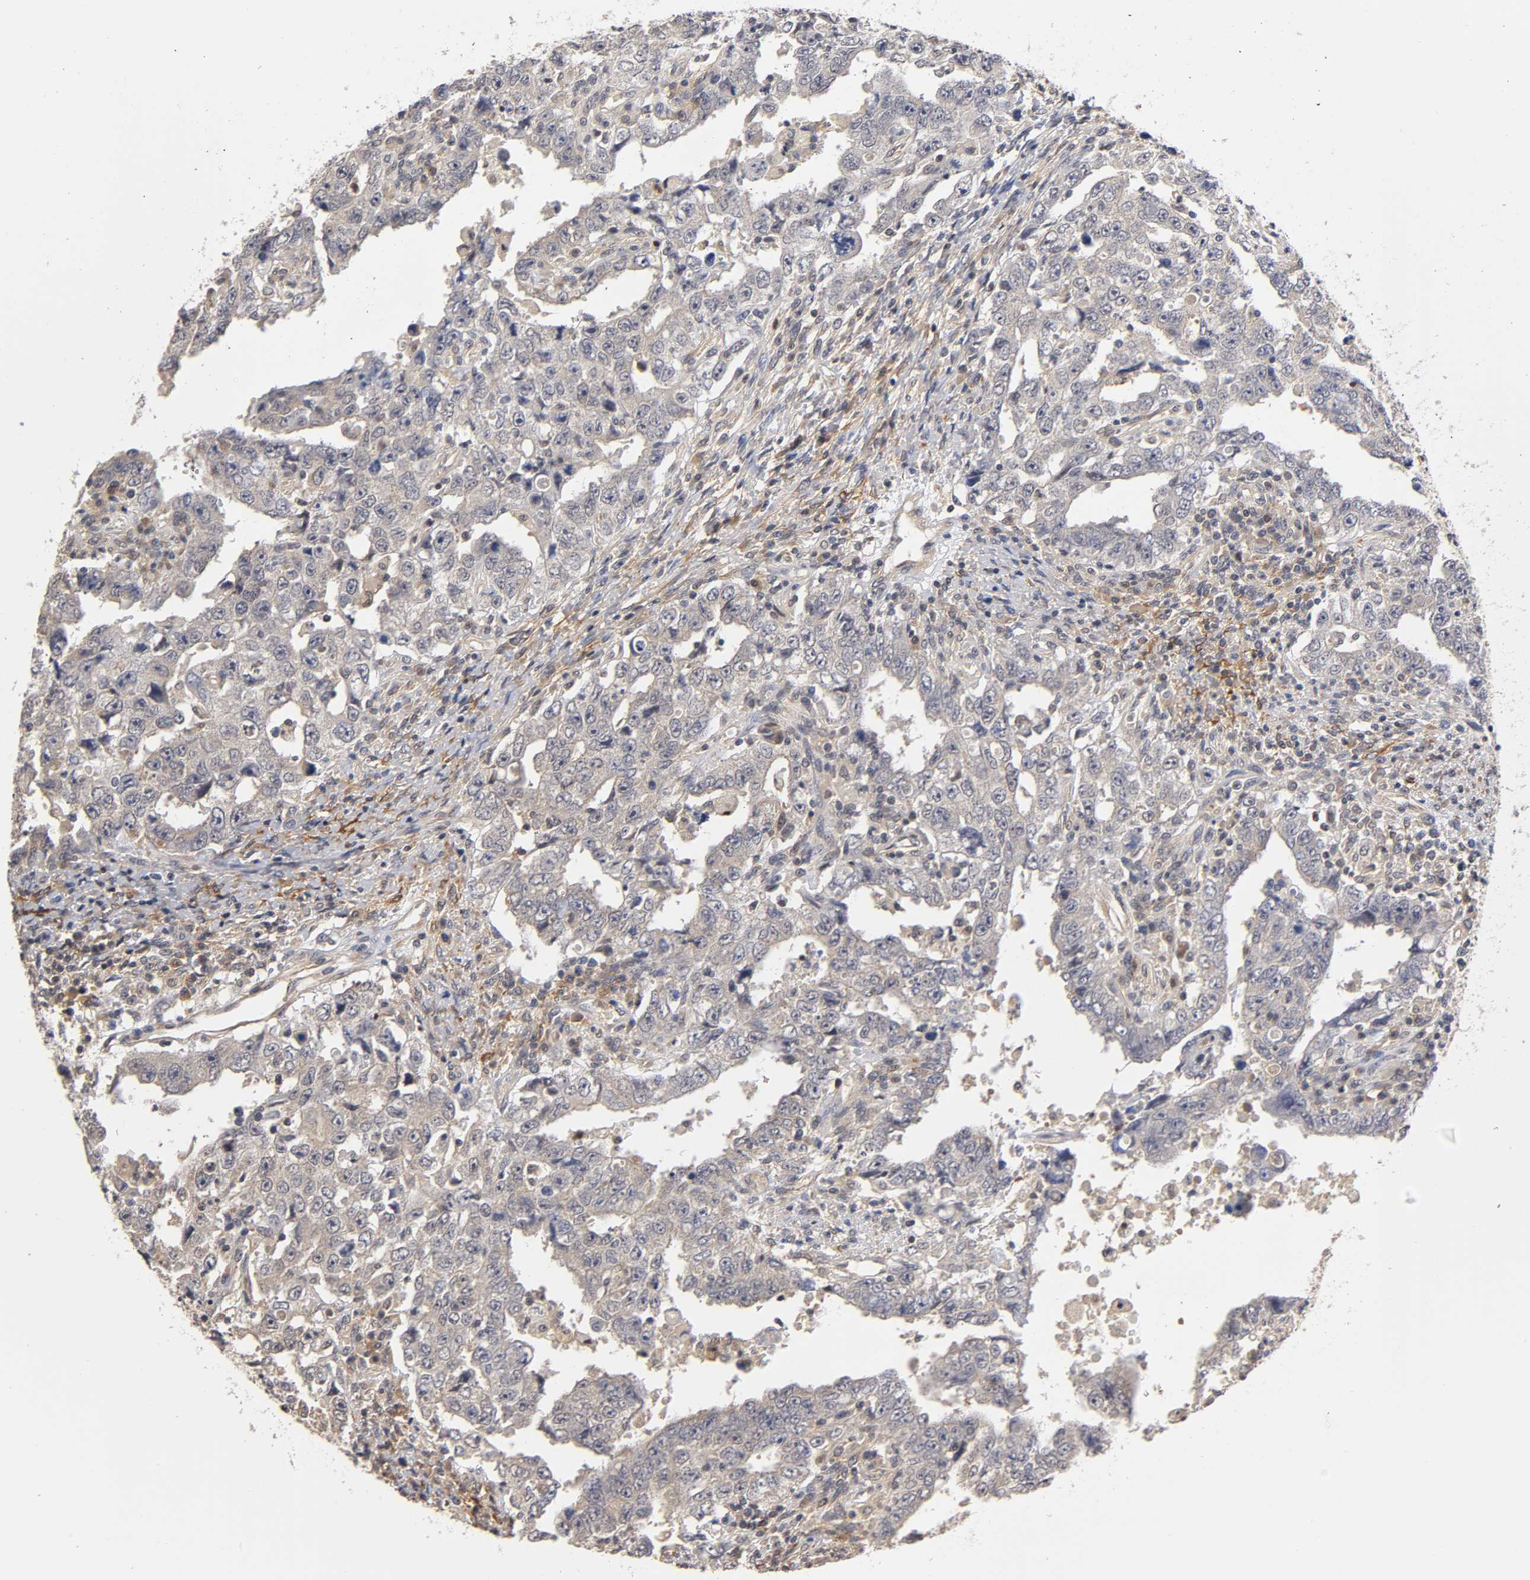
{"staining": {"intensity": "weak", "quantity": "25%-75%", "location": "cytoplasmic/membranous"}, "tissue": "testis cancer", "cell_type": "Tumor cells", "image_type": "cancer", "snomed": [{"axis": "morphology", "description": "Carcinoma, Embryonal, NOS"}, {"axis": "topography", "description": "Testis"}], "caption": "A low amount of weak cytoplasmic/membranous positivity is seen in about 25%-75% of tumor cells in embryonal carcinoma (testis) tissue.", "gene": "PDE5A", "patient": {"sex": "male", "age": 26}}